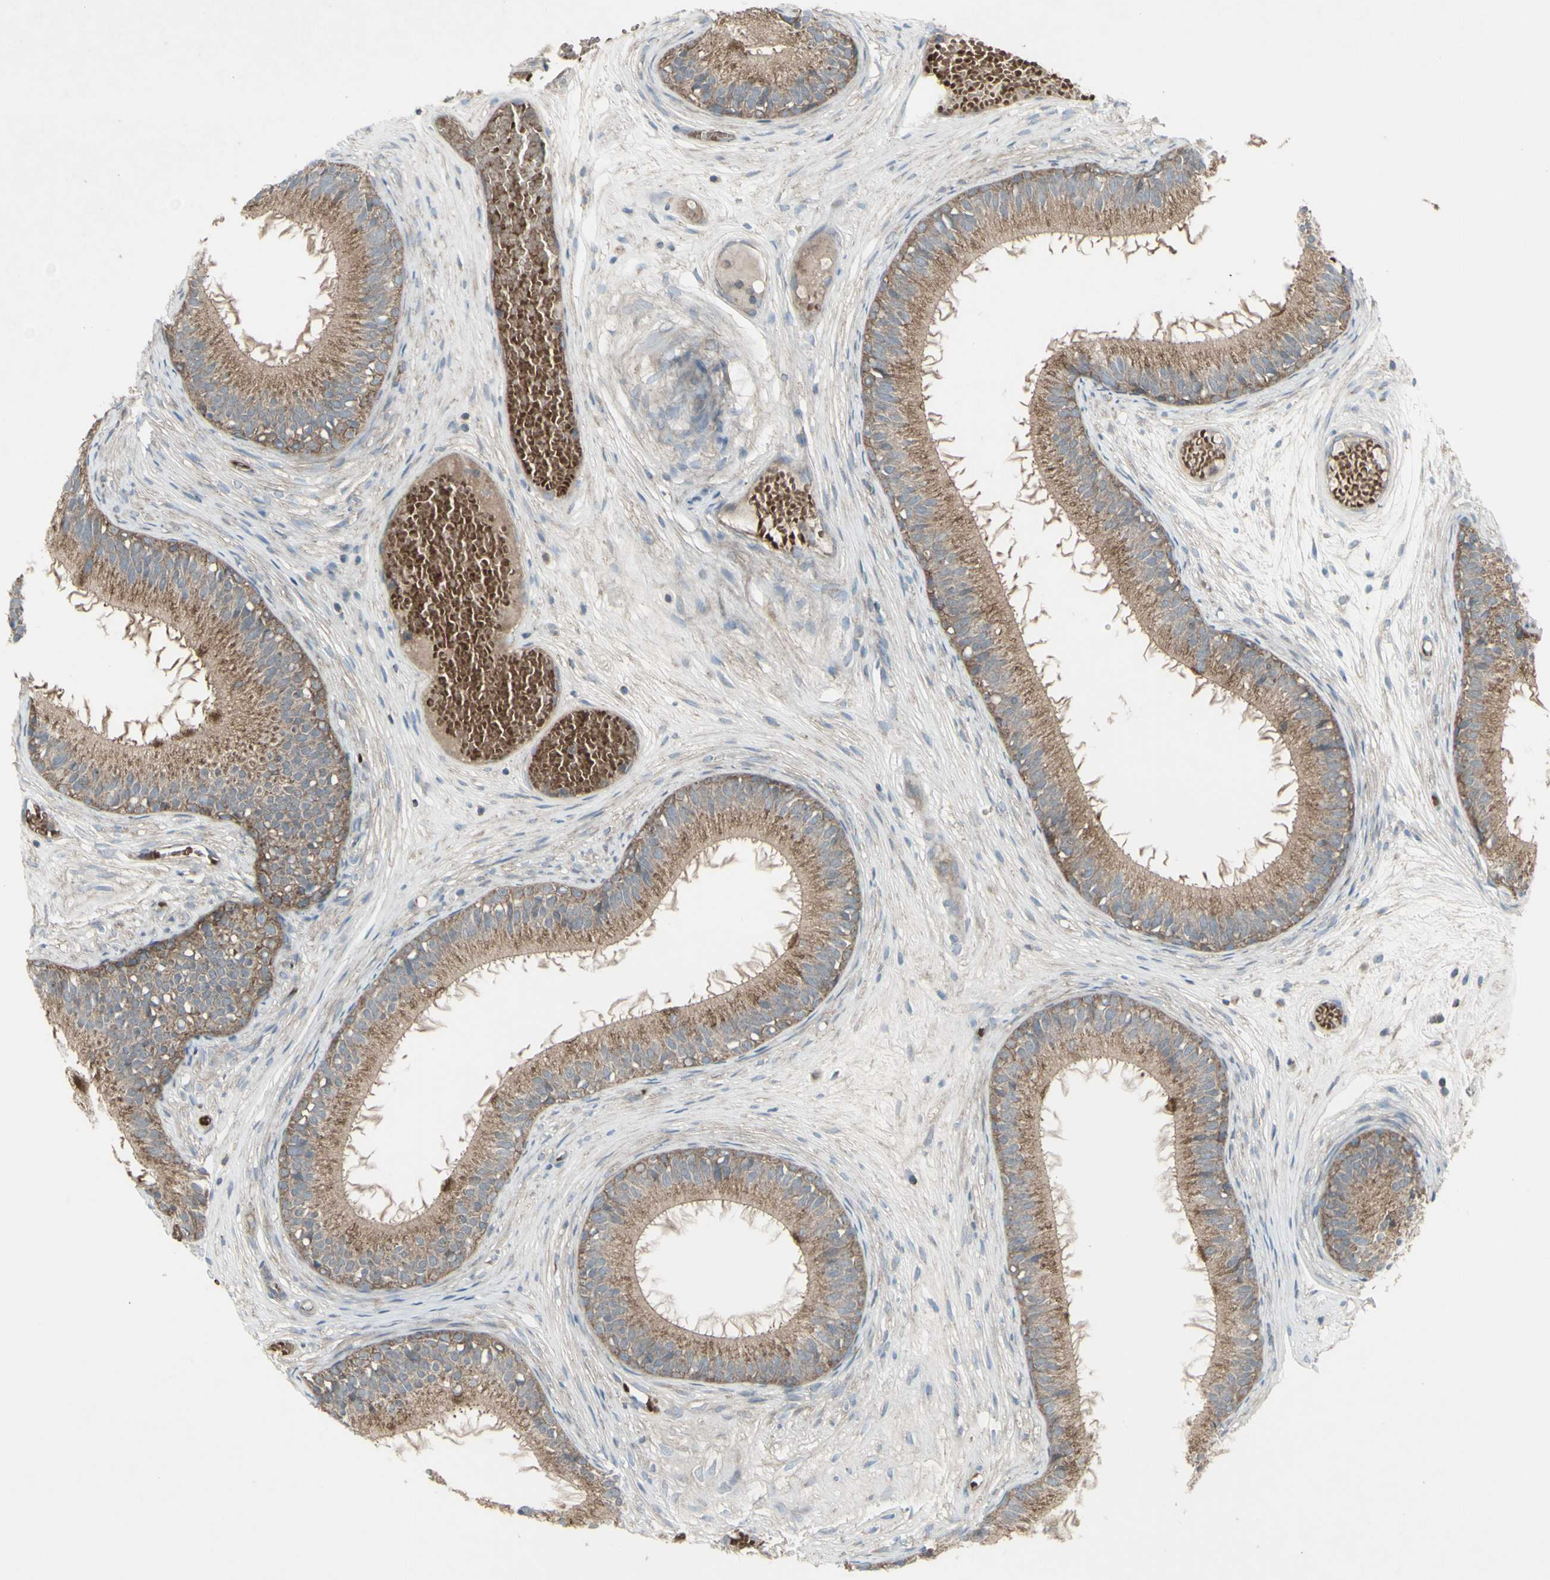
{"staining": {"intensity": "moderate", "quantity": ">75%", "location": "cytoplasmic/membranous"}, "tissue": "epididymis", "cell_type": "Glandular cells", "image_type": "normal", "snomed": [{"axis": "morphology", "description": "Normal tissue, NOS"}, {"axis": "morphology", "description": "Atrophy, NOS"}, {"axis": "topography", "description": "Testis"}, {"axis": "topography", "description": "Epididymis"}], "caption": "Epididymis stained with a protein marker demonstrates moderate staining in glandular cells.", "gene": "SHC1", "patient": {"sex": "male", "age": 18}}